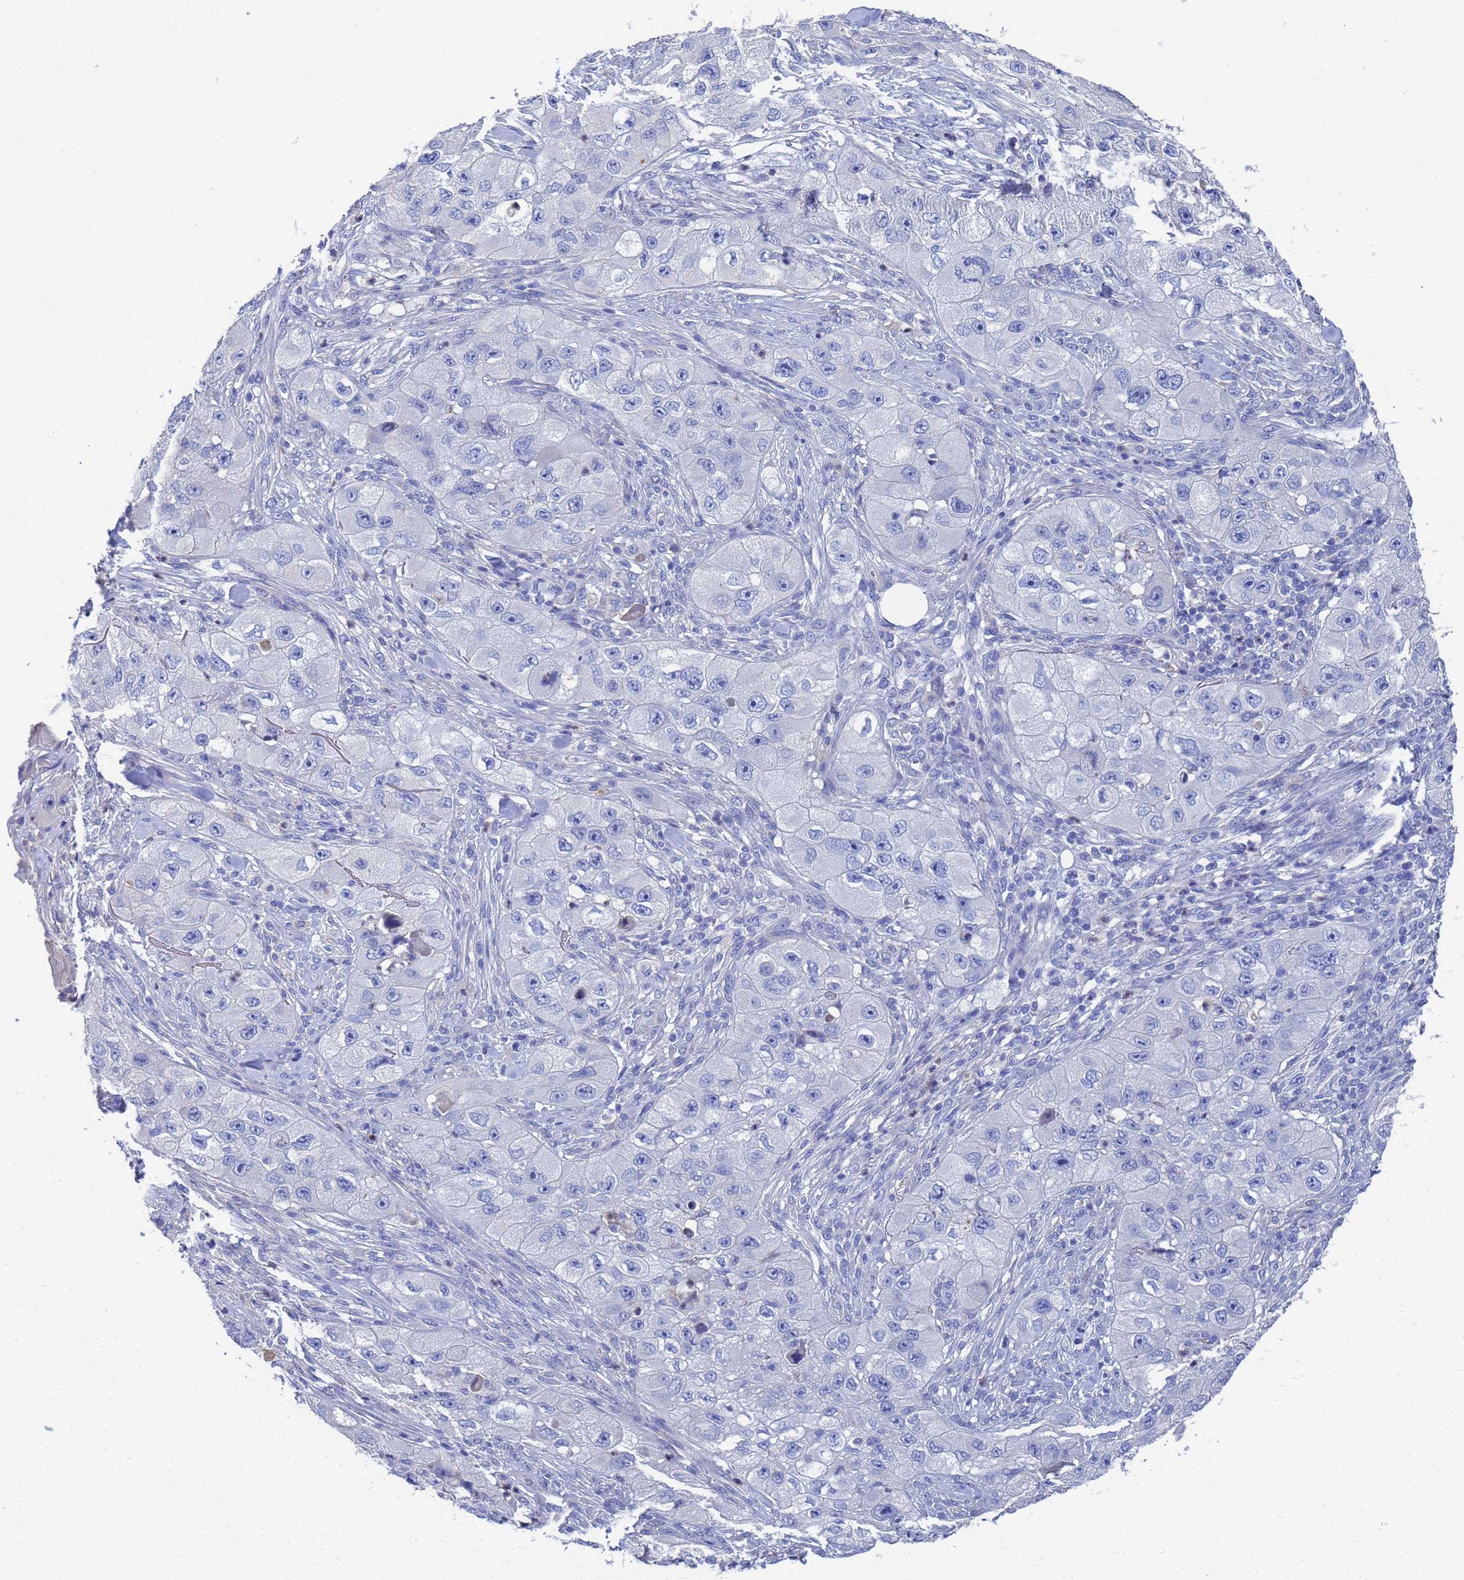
{"staining": {"intensity": "negative", "quantity": "none", "location": "none"}, "tissue": "skin cancer", "cell_type": "Tumor cells", "image_type": "cancer", "snomed": [{"axis": "morphology", "description": "Squamous cell carcinoma, NOS"}, {"axis": "topography", "description": "Skin"}, {"axis": "topography", "description": "Subcutis"}], "caption": "Tumor cells are negative for brown protein staining in squamous cell carcinoma (skin).", "gene": "LBX2", "patient": {"sex": "male", "age": 73}}